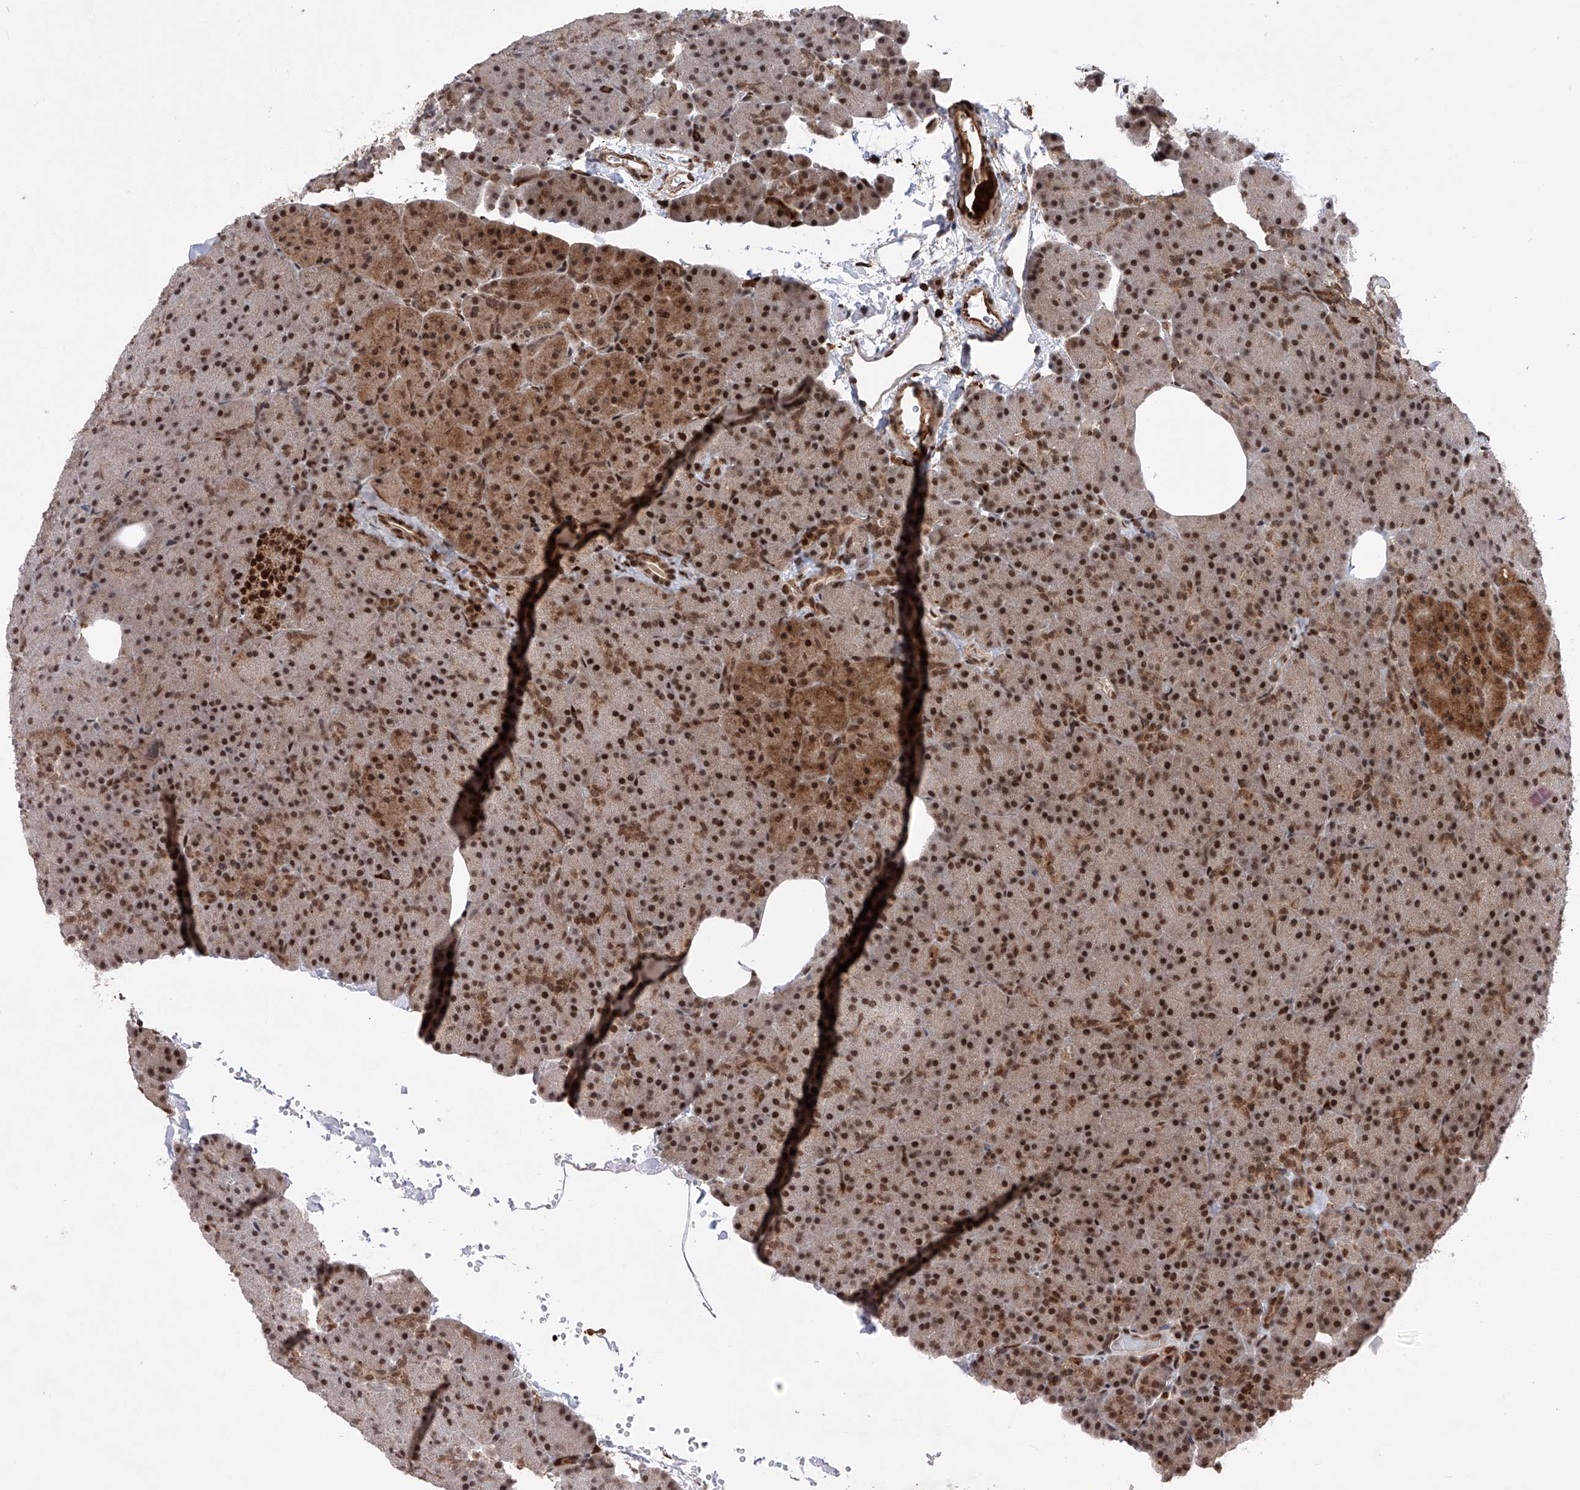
{"staining": {"intensity": "strong", "quantity": ">75%", "location": "cytoplasmic/membranous,nuclear"}, "tissue": "pancreas", "cell_type": "Exocrine glandular cells", "image_type": "normal", "snomed": [{"axis": "morphology", "description": "Normal tissue, NOS"}, {"axis": "morphology", "description": "Carcinoid, malignant, NOS"}, {"axis": "topography", "description": "Pancreas"}], "caption": "Protein analysis of benign pancreas displays strong cytoplasmic/membranous,nuclear staining in approximately >75% of exocrine glandular cells. (DAB (3,3'-diaminobenzidine) = brown stain, brightfield microscopy at high magnification).", "gene": "ZNF280D", "patient": {"sex": "female", "age": 35}}